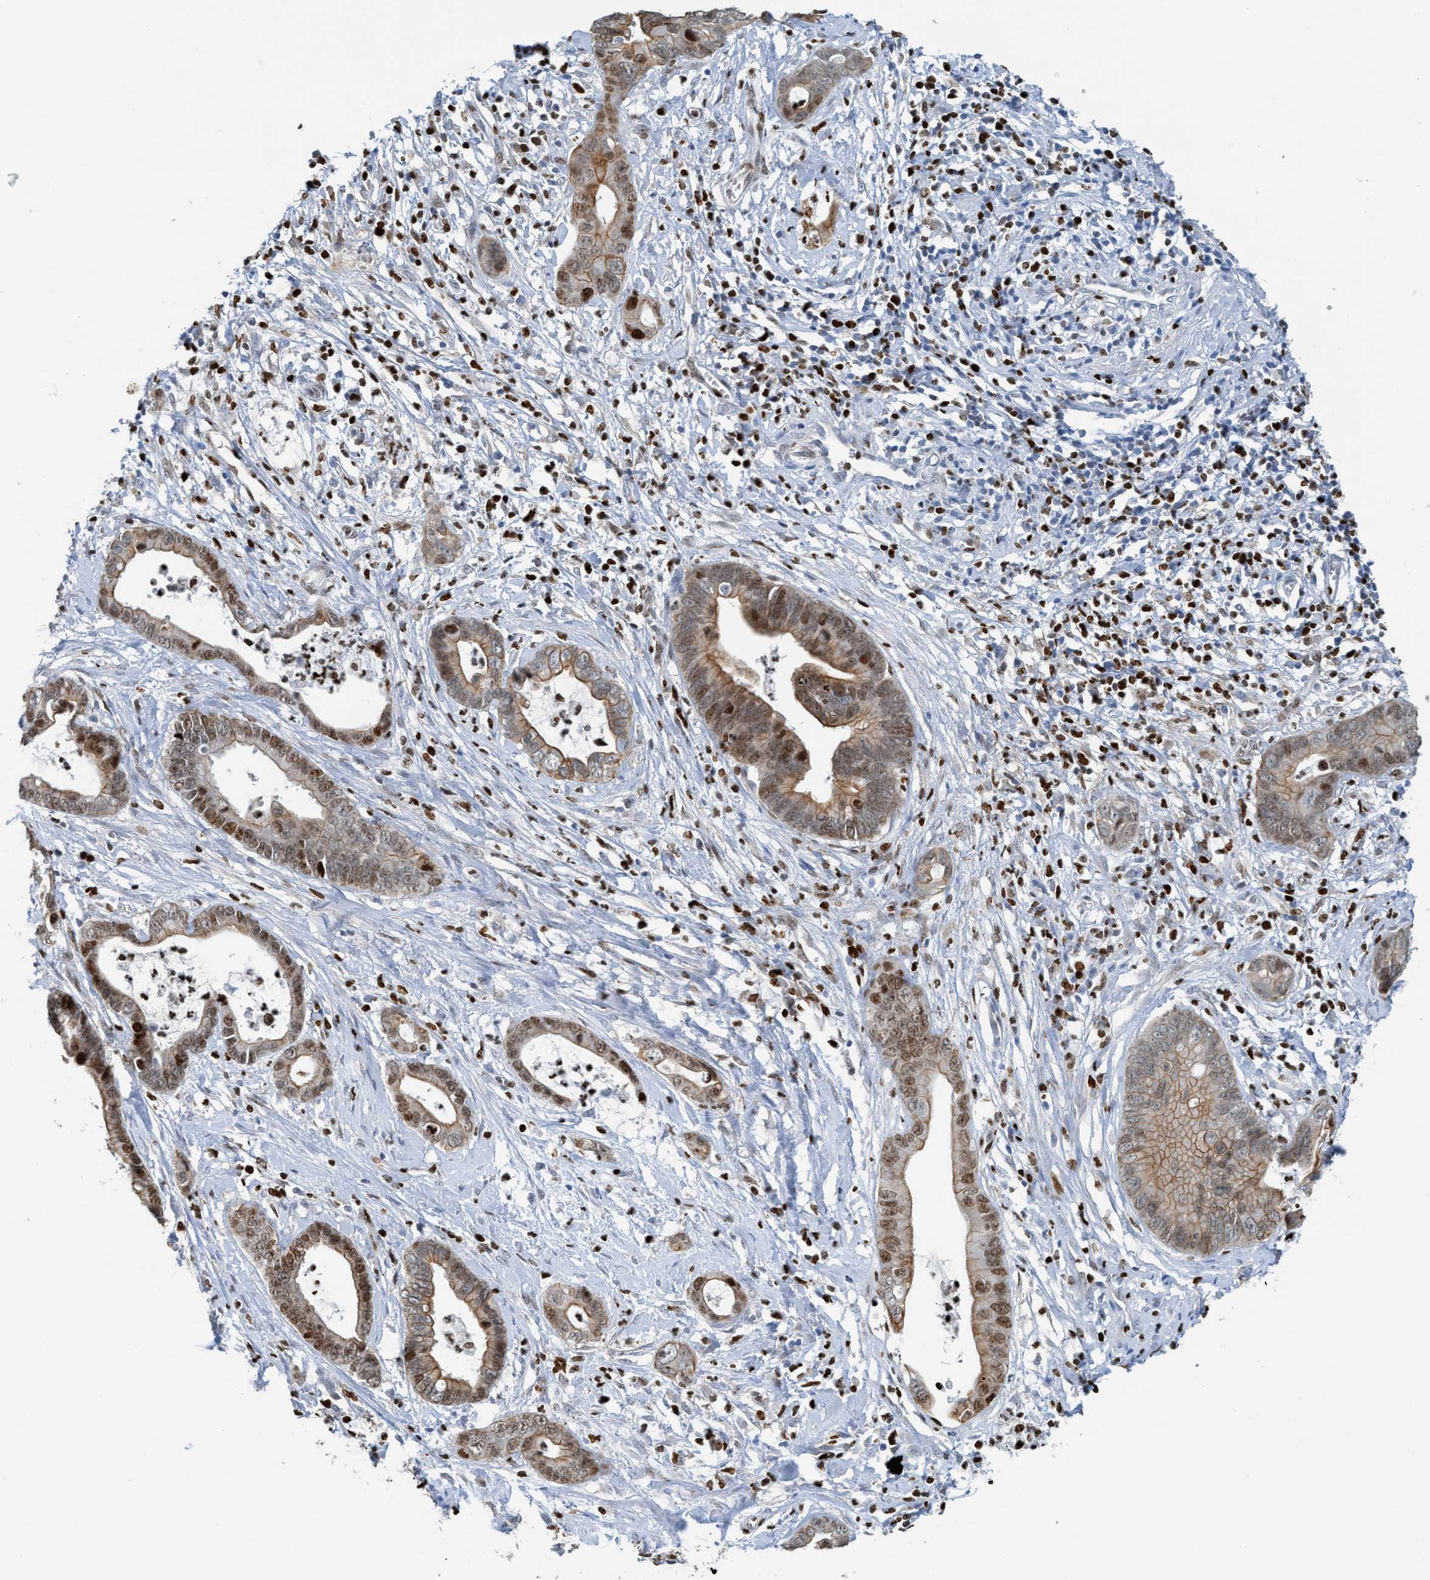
{"staining": {"intensity": "moderate", "quantity": ">75%", "location": "cytoplasmic/membranous,nuclear"}, "tissue": "cervical cancer", "cell_type": "Tumor cells", "image_type": "cancer", "snomed": [{"axis": "morphology", "description": "Adenocarcinoma, NOS"}, {"axis": "topography", "description": "Cervix"}], "caption": "Cervical cancer (adenocarcinoma) tissue displays moderate cytoplasmic/membranous and nuclear expression in approximately >75% of tumor cells (DAB IHC with brightfield microscopy, high magnification).", "gene": "SH3D19", "patient": {"sex": "female", "age": 44}}